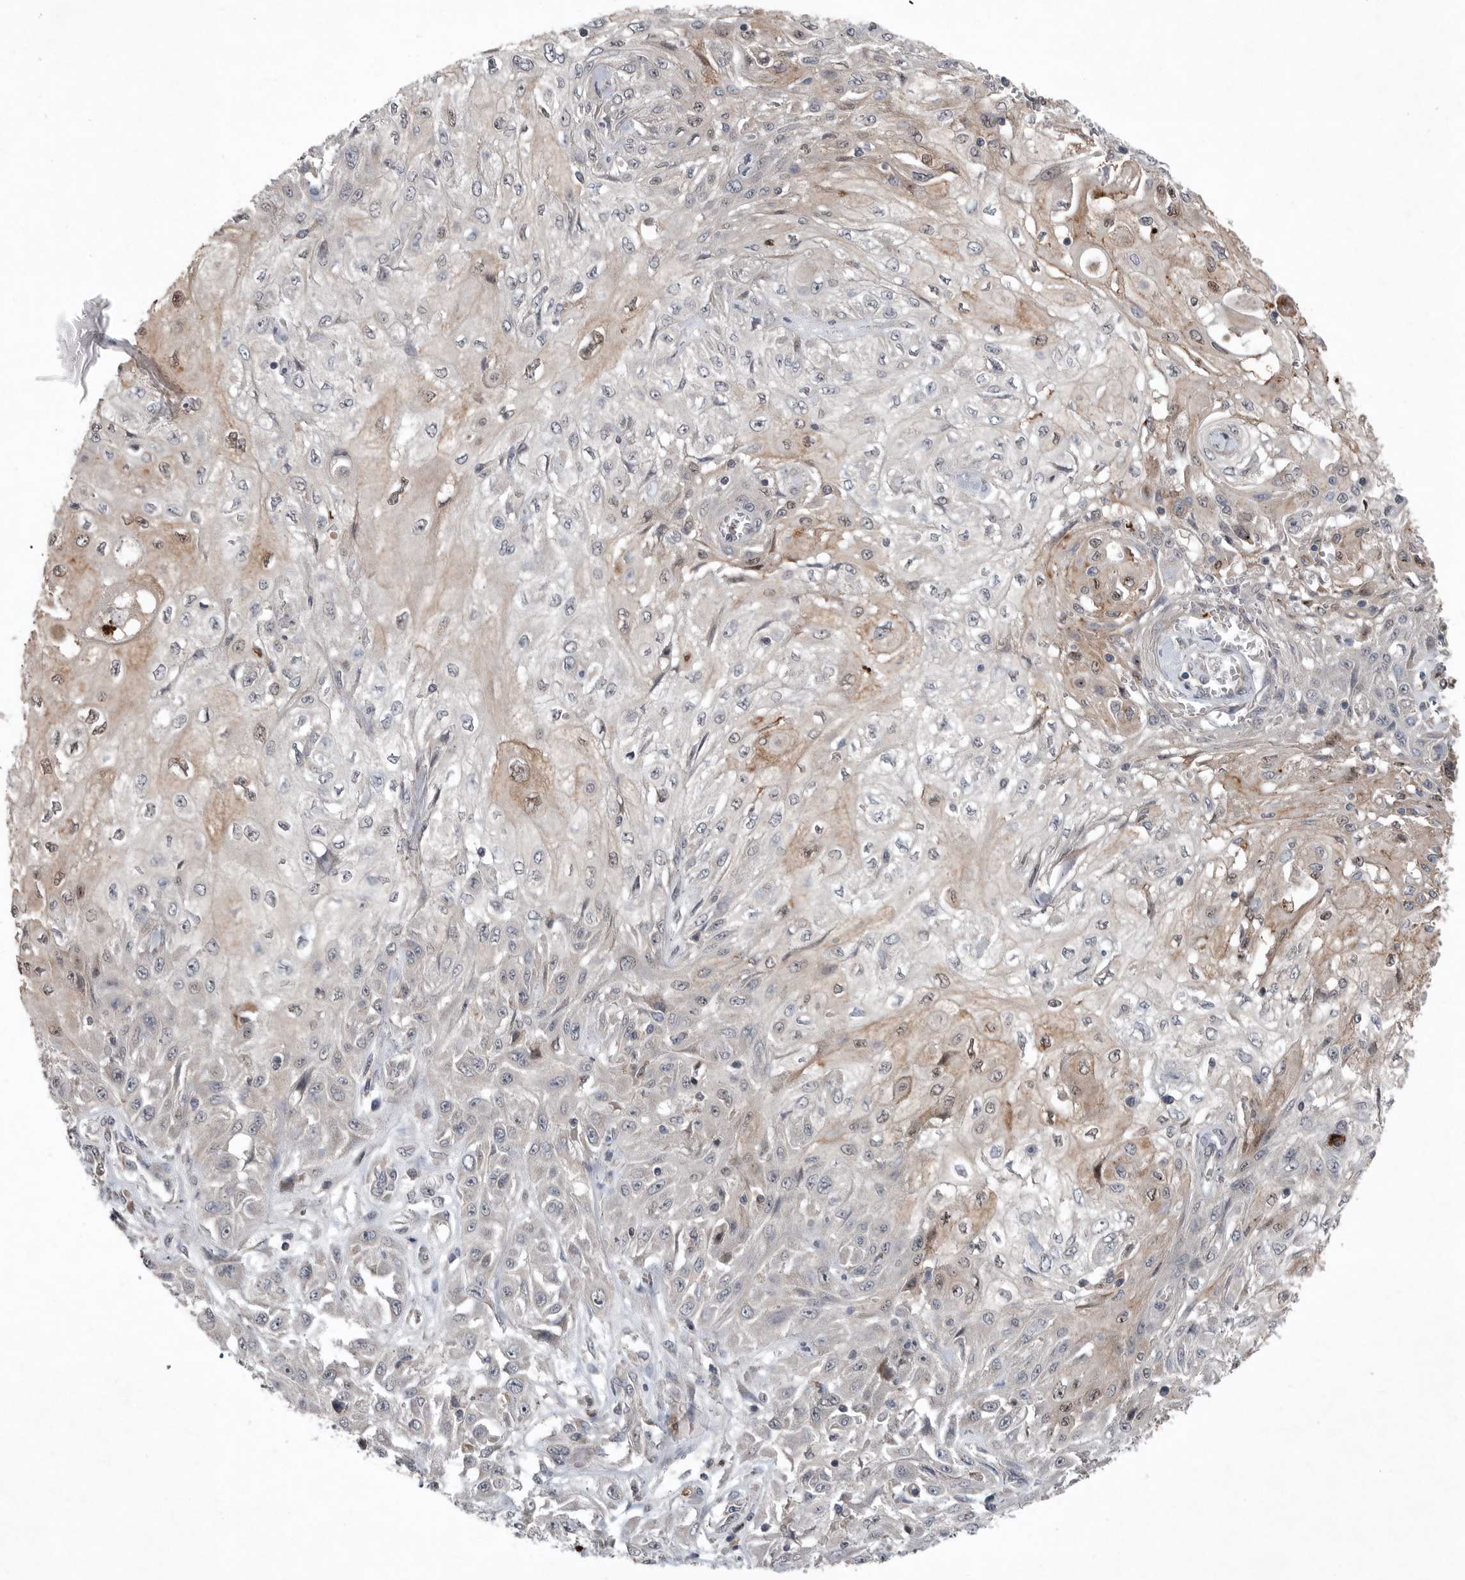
{"staining": {"intensity": "moderate", "quantity": "<25%", "location": "cytoplasmic/membranous"}, "tissue": "skin cancer", "cell_type": "Tumor cells", "image_type": "cancer", "snomed": [{"axis": "morphology", "description": "Squamous cell carcinoma, NOS"}, {"axis": "morphology", "description": "Squamous cell carcinoma, metastatic, NOS"}, {"axis": "topography", "description": "Skin"}, {"axis": "topography", "description": "Lymph node"}], "caption": "This is a micrograph of immunohistochemistry (IHC) staining of skin cancer, which shows moderate positivity in the cytoplasmic/membranous of tumor cells.", "gene": "SCP2", "patient": {"sex": "male", "age": 75}}